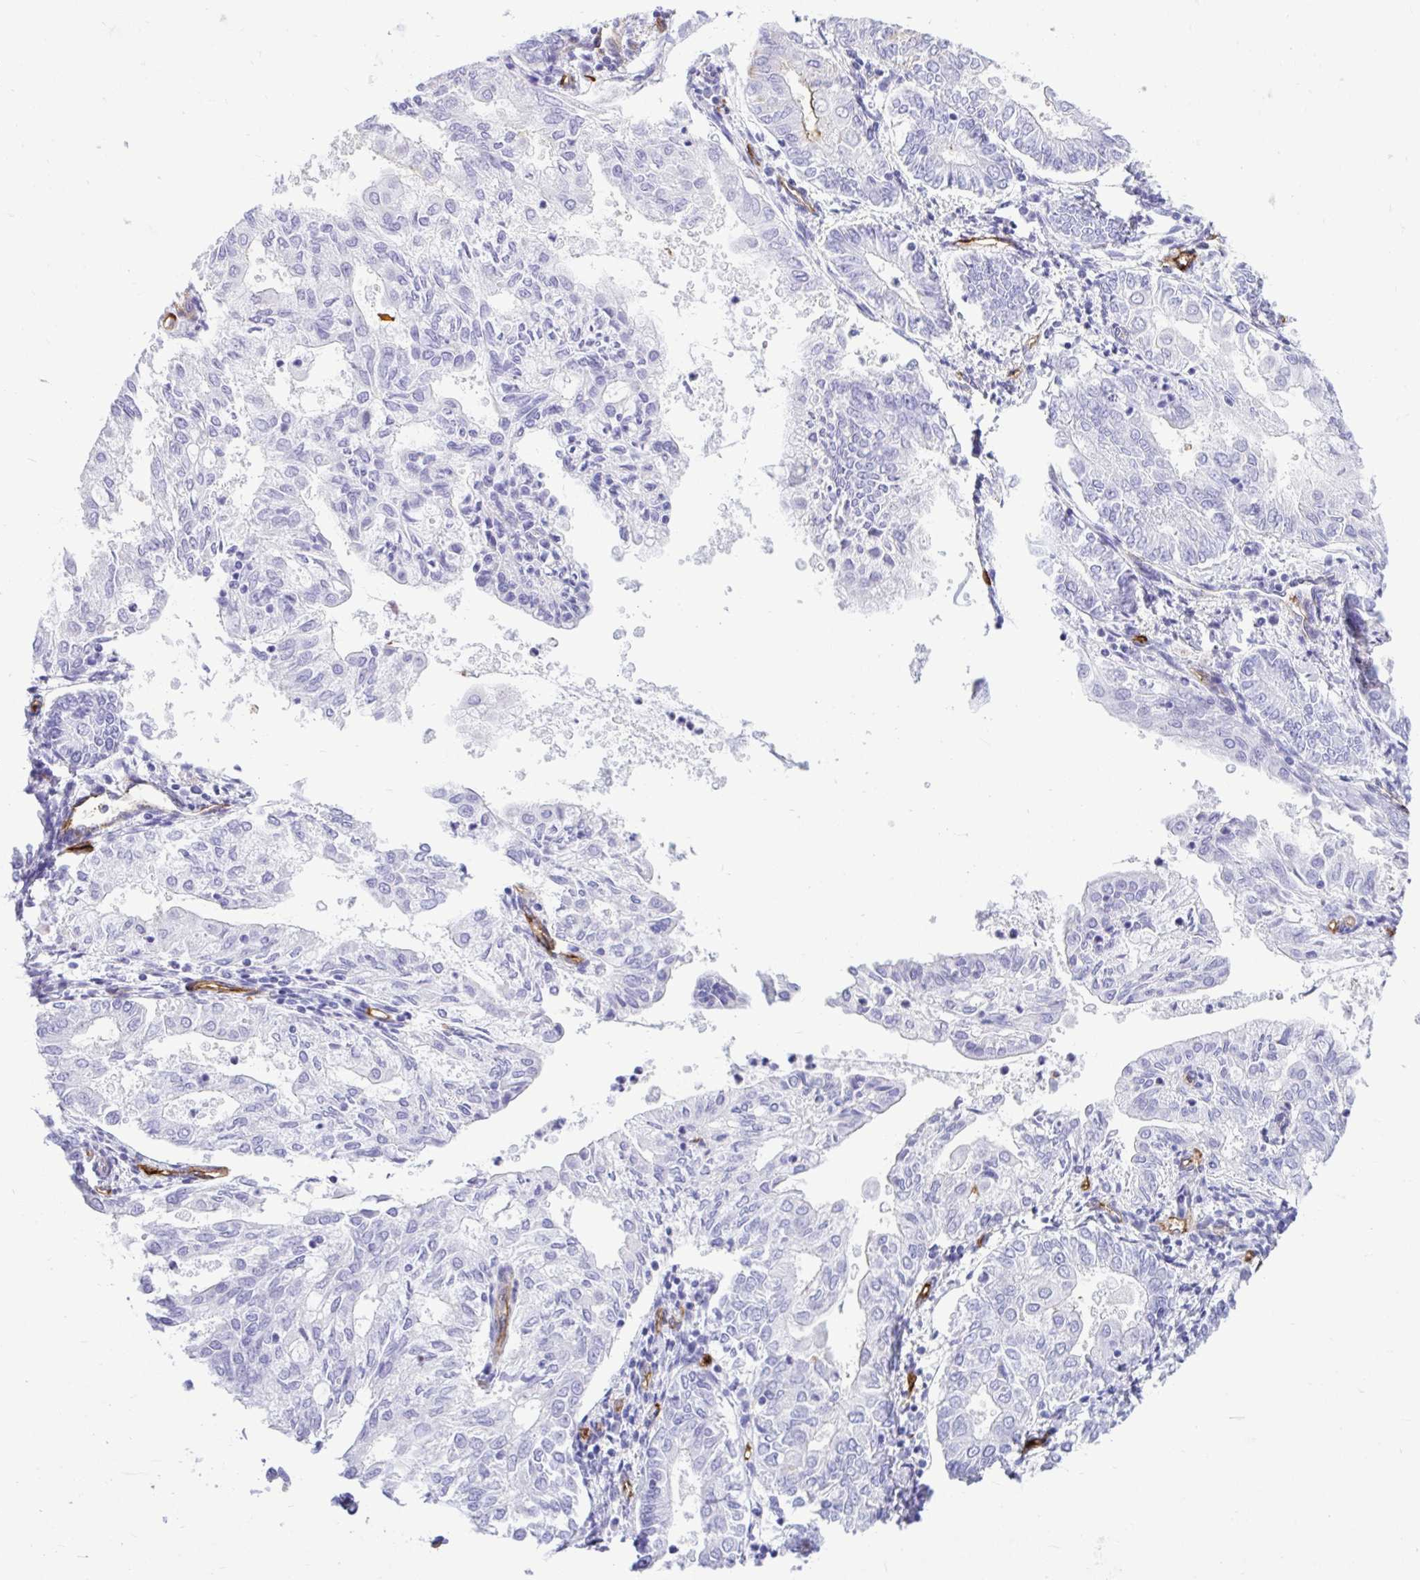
{"staining": {"intensity": "negative", "quantity": "none", "location": "none"}, "tissue": "endometrial cancer", "cell_type": "Tumor cells", "image_type": "cancer", "snomed": [{"axis": "morphology", "description": "Adenocarcinoma, NOS"}, {"axis": "topography", "description": "Endometrium"}], "caption": "A high-resolution photomicrograph shows immunohistochemistry (IHC) staining of endometrial adenocarcinoma, which displays no significant expression in tumor cells. (Stains: DAB immunohistochemistry (IHC) with hematoxylin counter stain, Microscopy: brightfield microscopy at high magnification).", "gene": "ABCG2", "patient": {"sex": "female", "age": 68}}